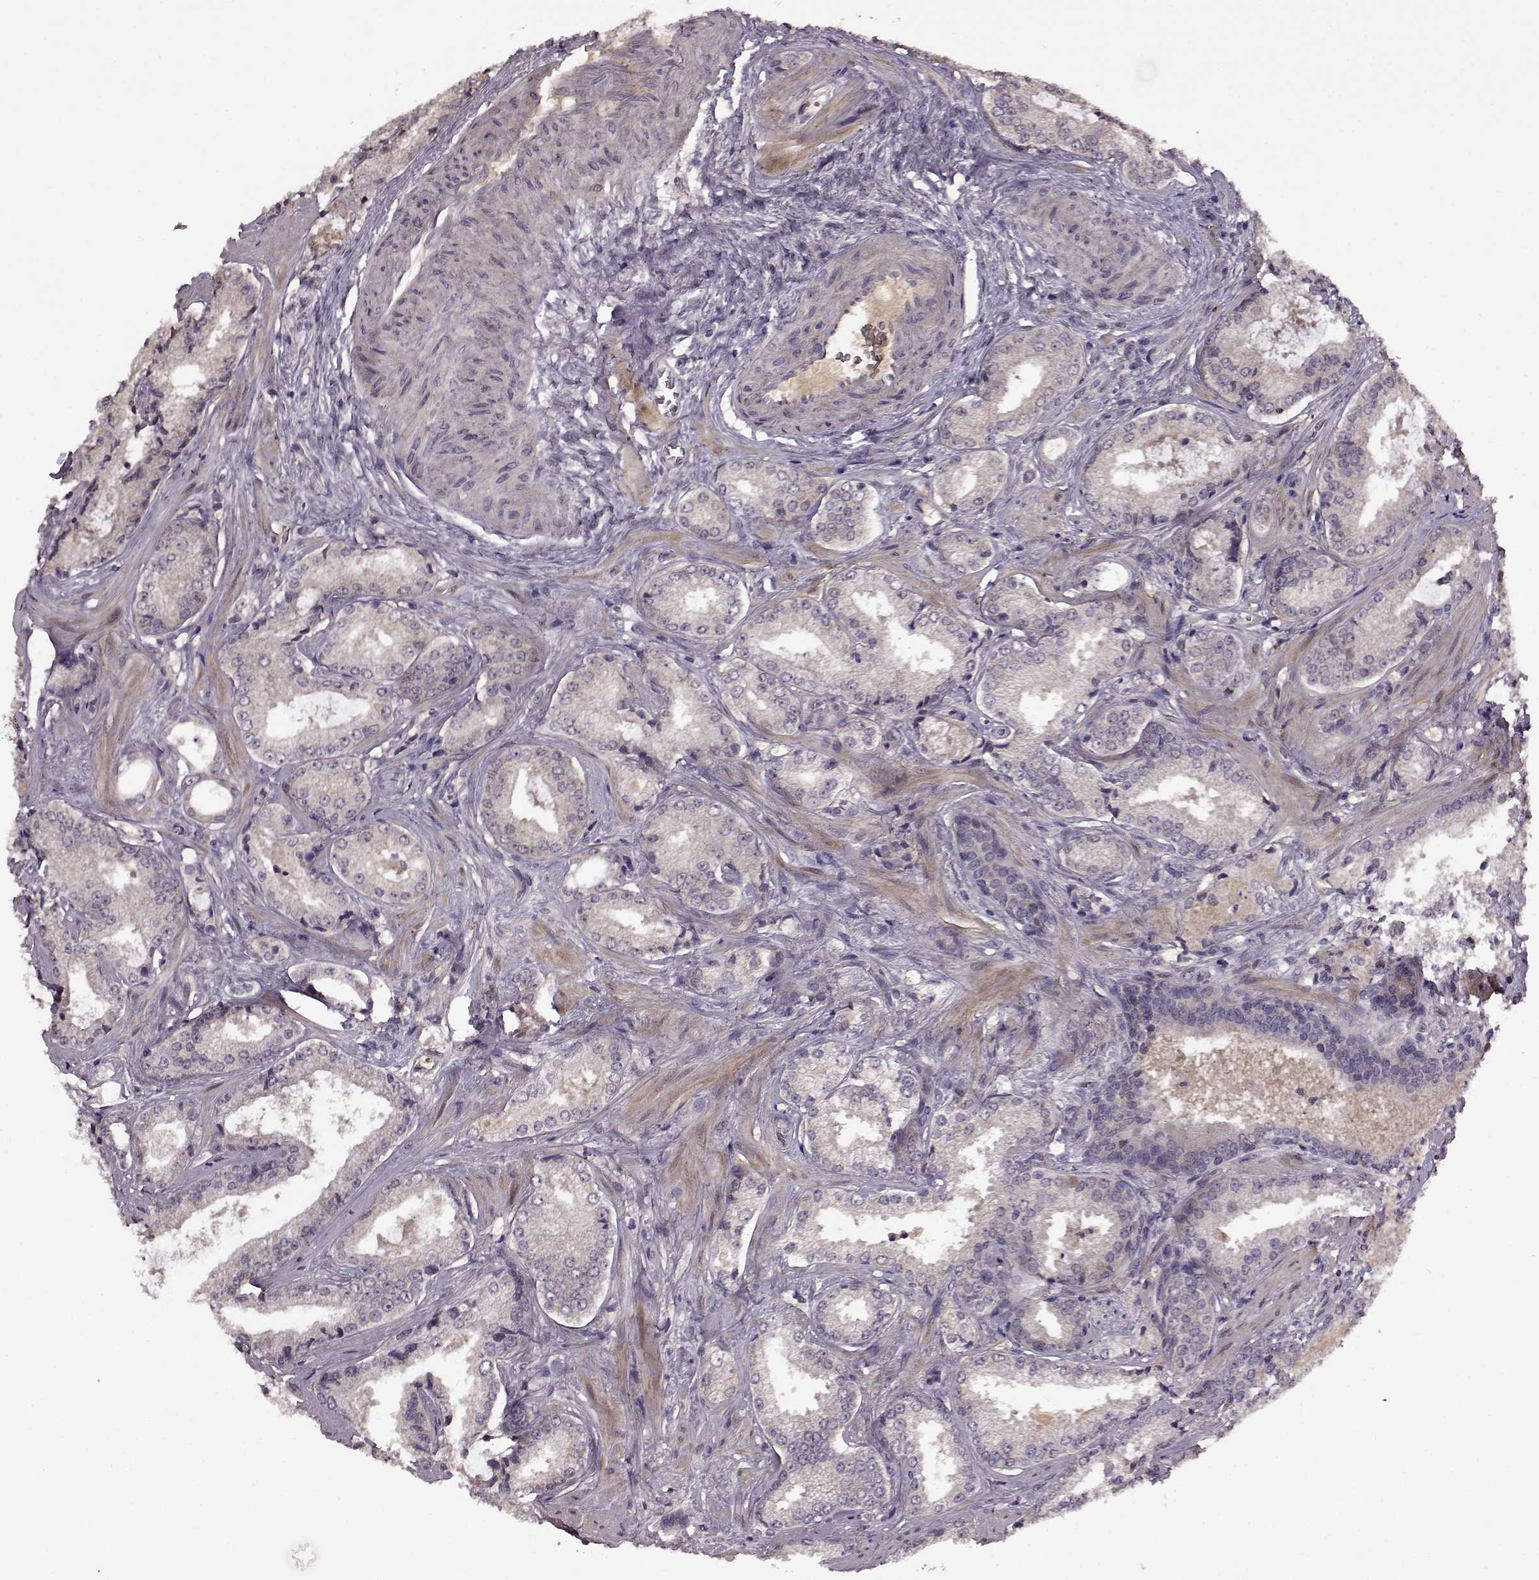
{"staining": {"intensity": "negative", "quantity": "none", "location": "none"}, "tissue": "prostate cancer", "cell_type": "Tumor cells", "image_type": "cancer", "snomed": [{"axis": "morphology", "description": "Adenocarcinoma, Low grade"}, {"axis": "topography", "description": "Prostate"}], "caption": "DAB immunohistochemical staining of low-grade adenocarcinoma (prostate) reveals no significant staining in tumor cells.", "gene": "MAIP1", "patient": {"sex": "male", "age": 56}}